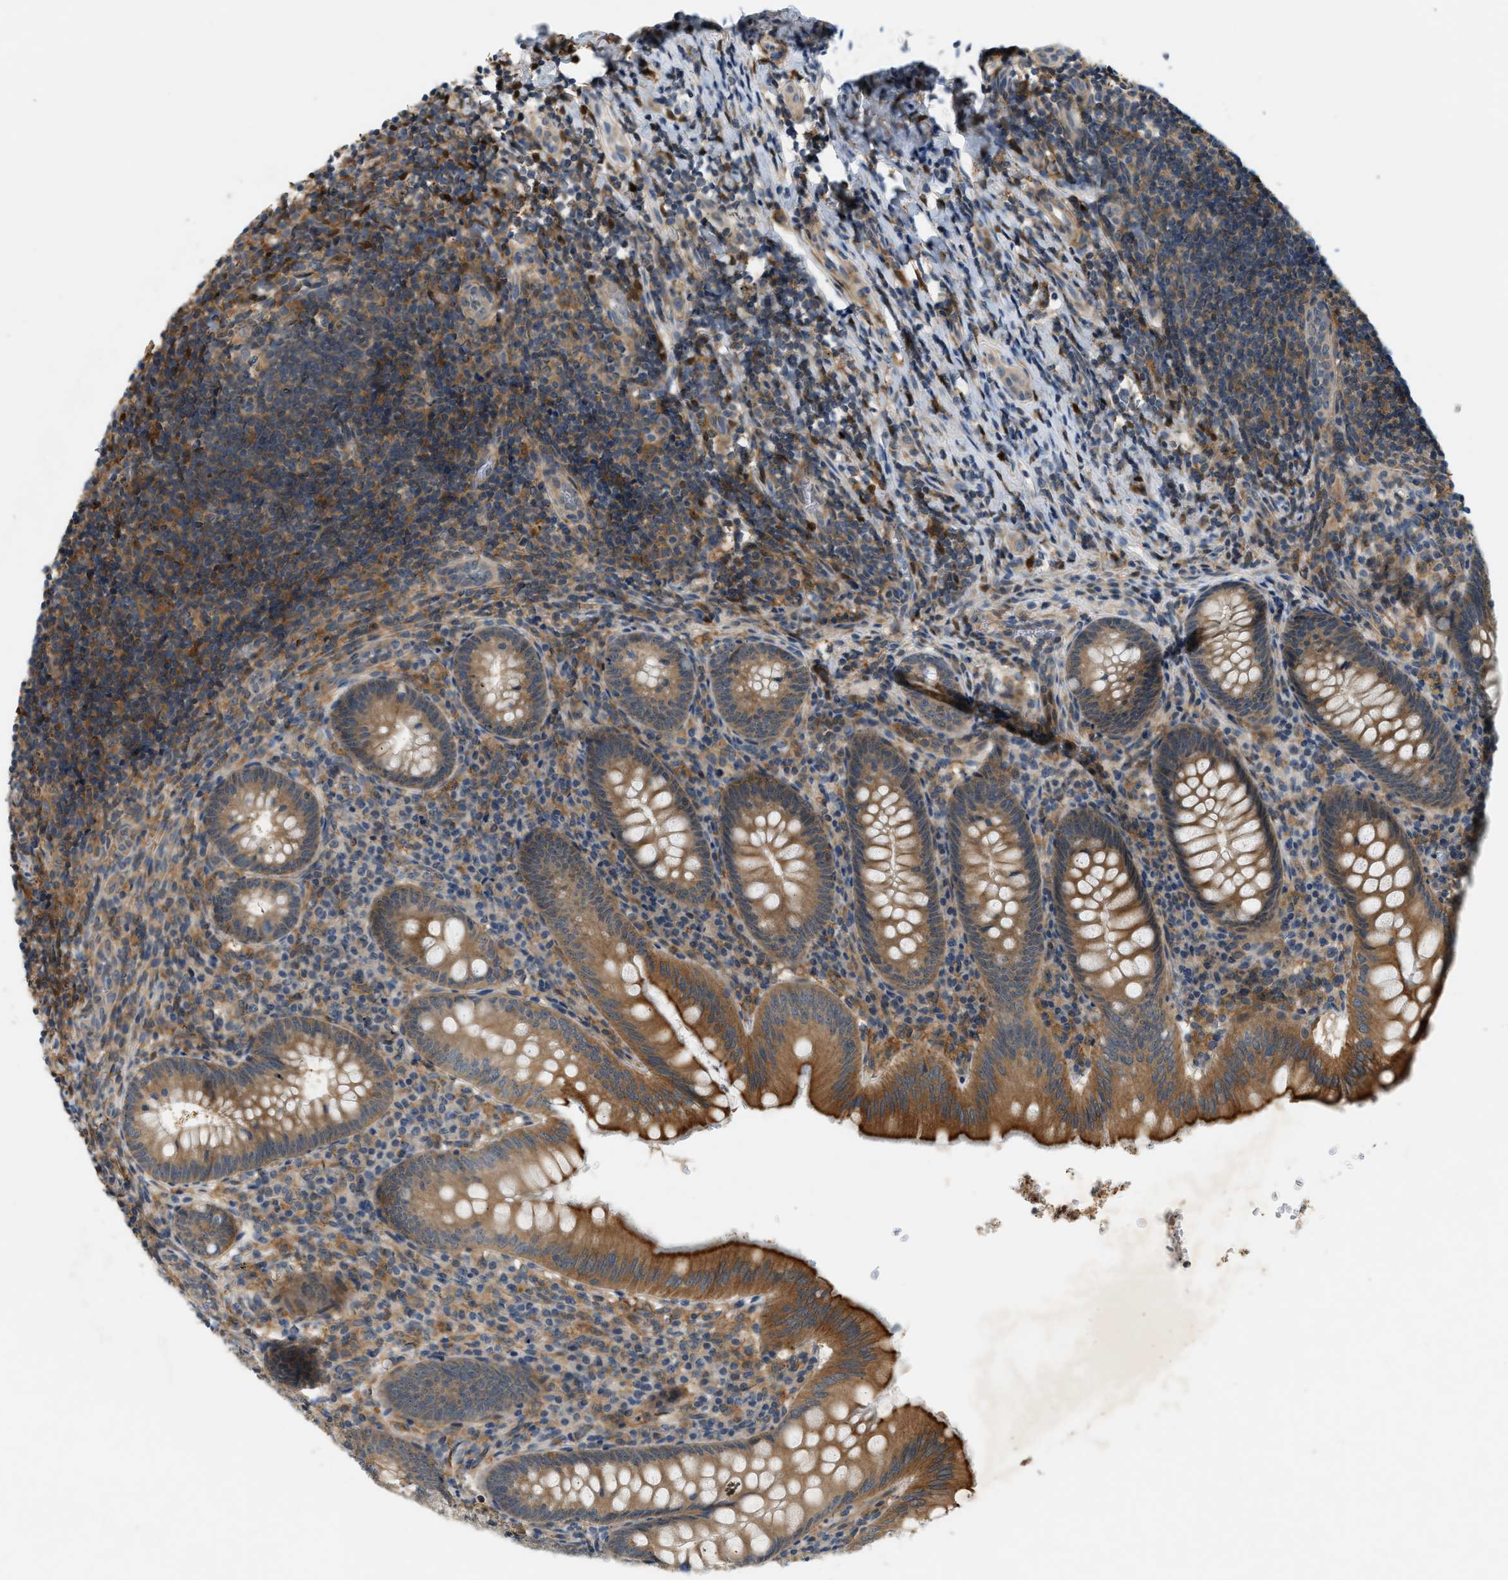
{"staining": {"intensity": "strong", "quantity": ">75%", "location": "cytoplasmic/membranous"}, "tissue": "appendix", "cell_type": "Glandular cells", "image_type": "normal", "snomed": [{"axis": "morphology", "description": "Normal tissue, NOS"}, {"axis": "topography", "description": "Appendix"}], "caption": "Appendix stained with immunohistochemistry exhibits strong cytoplasmic/membranous staining in approximately >75% of glandular cells.", "gene": "PDCL3", "patient": {"sex": "male", "age": 8}}